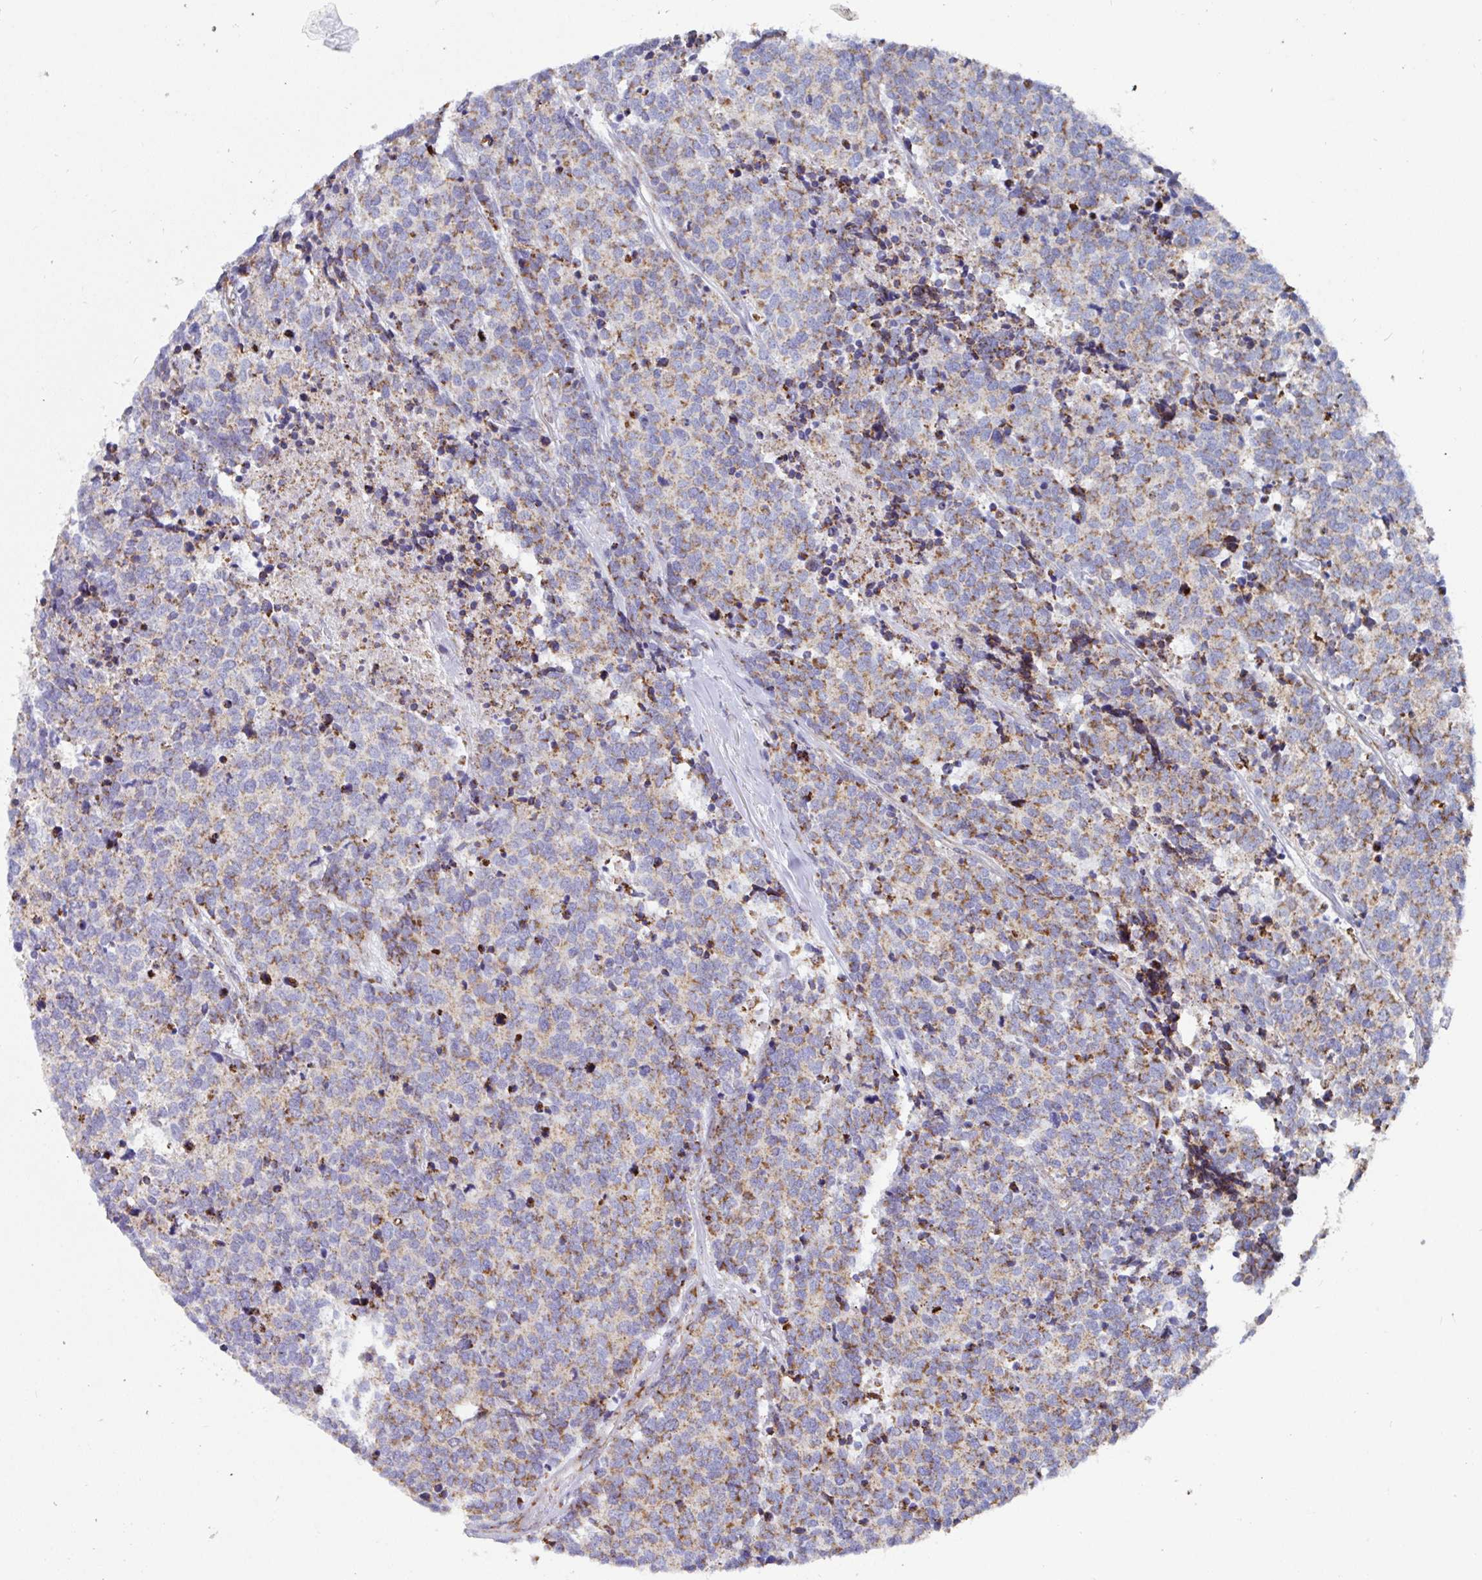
{"staining": {"intensity": "moderate", "quantity": ">75%", "location": "cytoplasmic/membranous"}, "tissue": "carcinoid", "cell_type": "Tumor cells", "image_type": "cancer", "snomed": [{"axis": "morphology", "description": "Carcinoid, malignant, NOS"}, {"axis": "topography", "description": "Skin"}], "caption": "Human carcinoid (malignant) stained with a protein marker demonstrates moderate staining in tumor cells.", "gene": "ATP5MJ", "patient": {"sex": "female", "age": 79}}